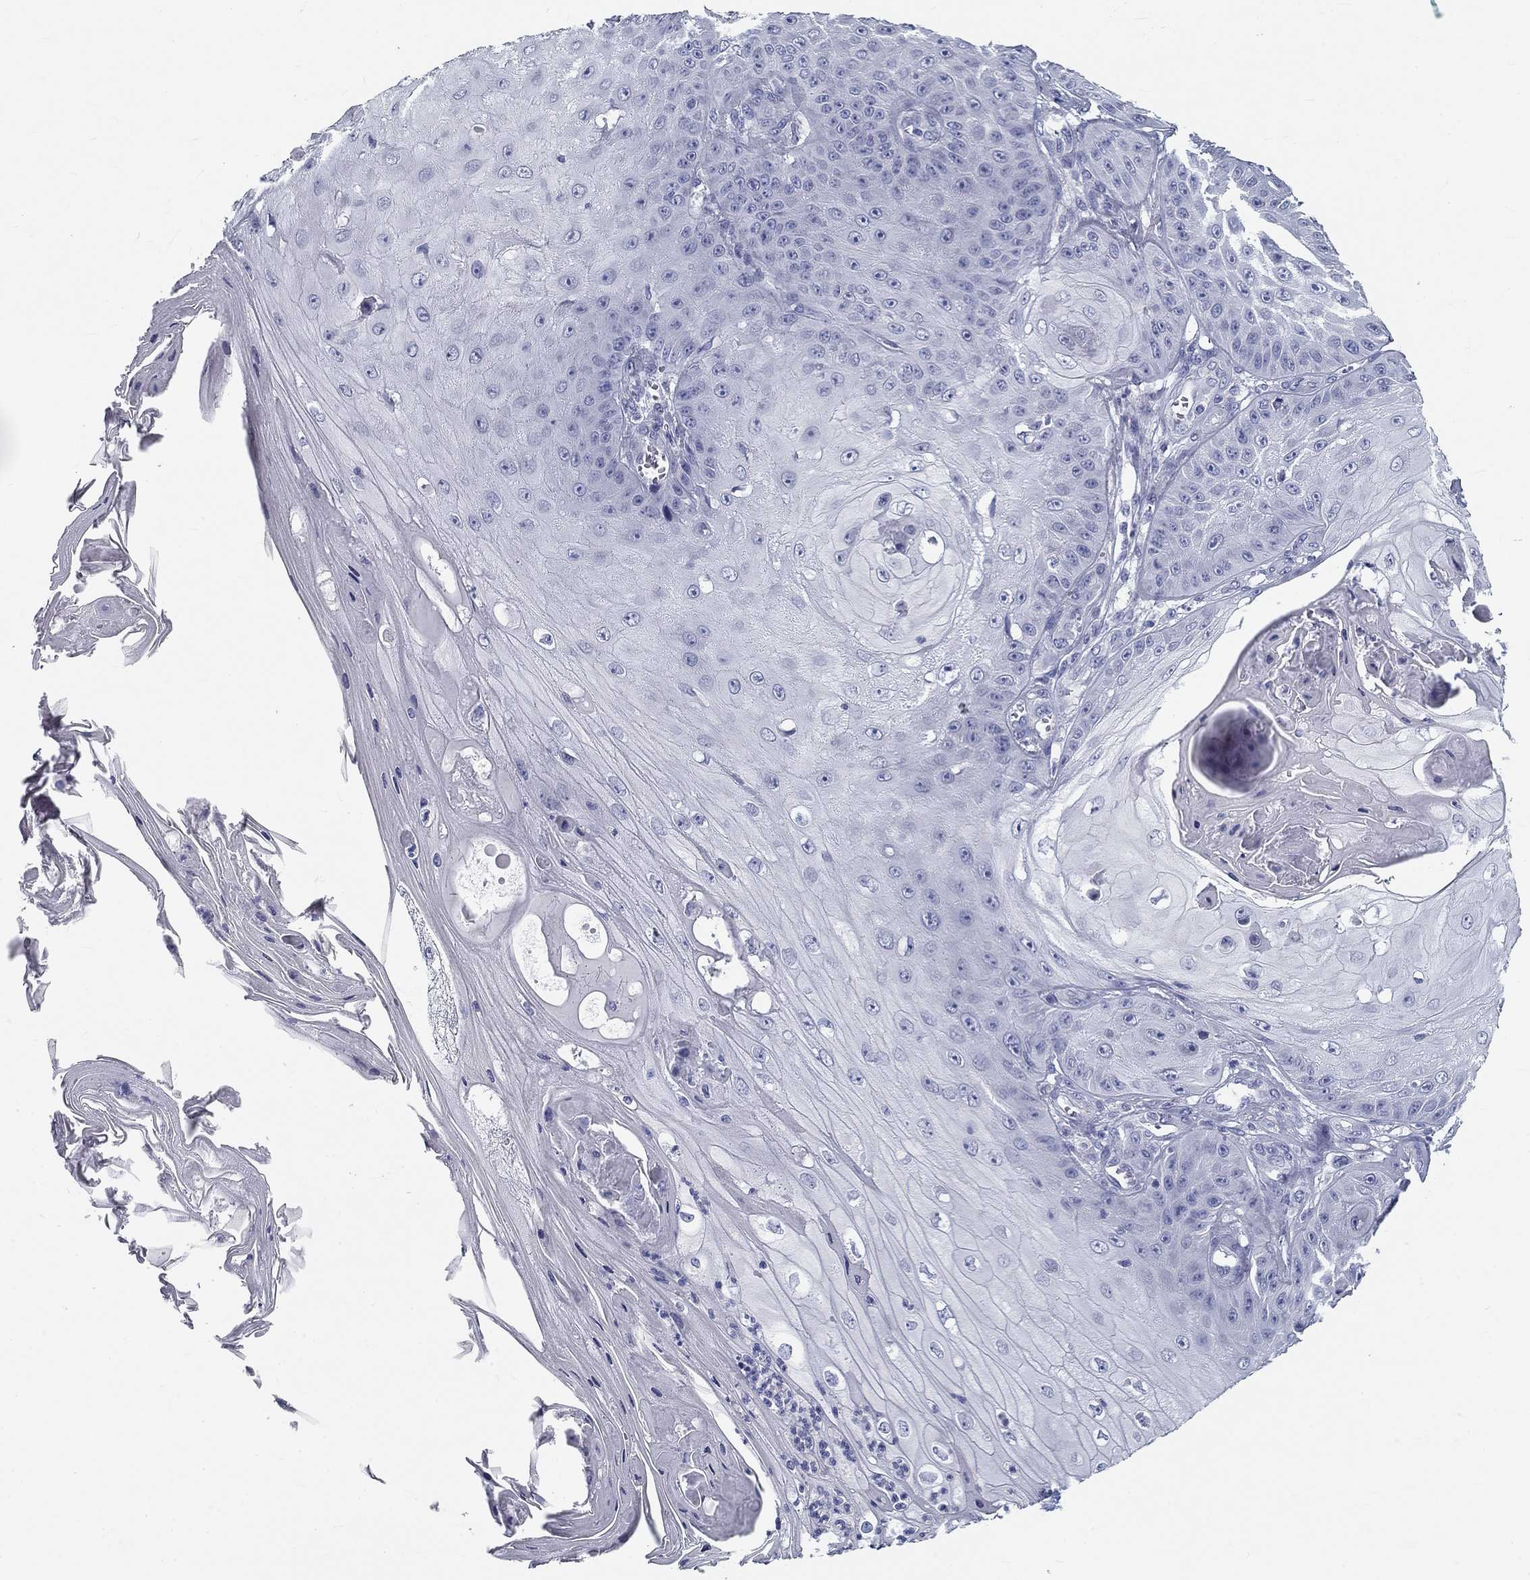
{"staining": {"intensity": "negative", "quantity": "none", "location": "none"}, "tissue": "skin cancer", "cell_type": "Tumor cells", "image_type": "cancer", "snomed": [{"axis": "morphology", "description": "Squamous cell carcinoma, NOS"}, {"axis": "topography", "description": "Skin"}], "caption": "The IHC micrograph has no significant positivity in tumor cells of skin squamous cell carcinoma tissue.", "gene": "GALNTL5", "patient": {"sex": "male", "age": 70}}